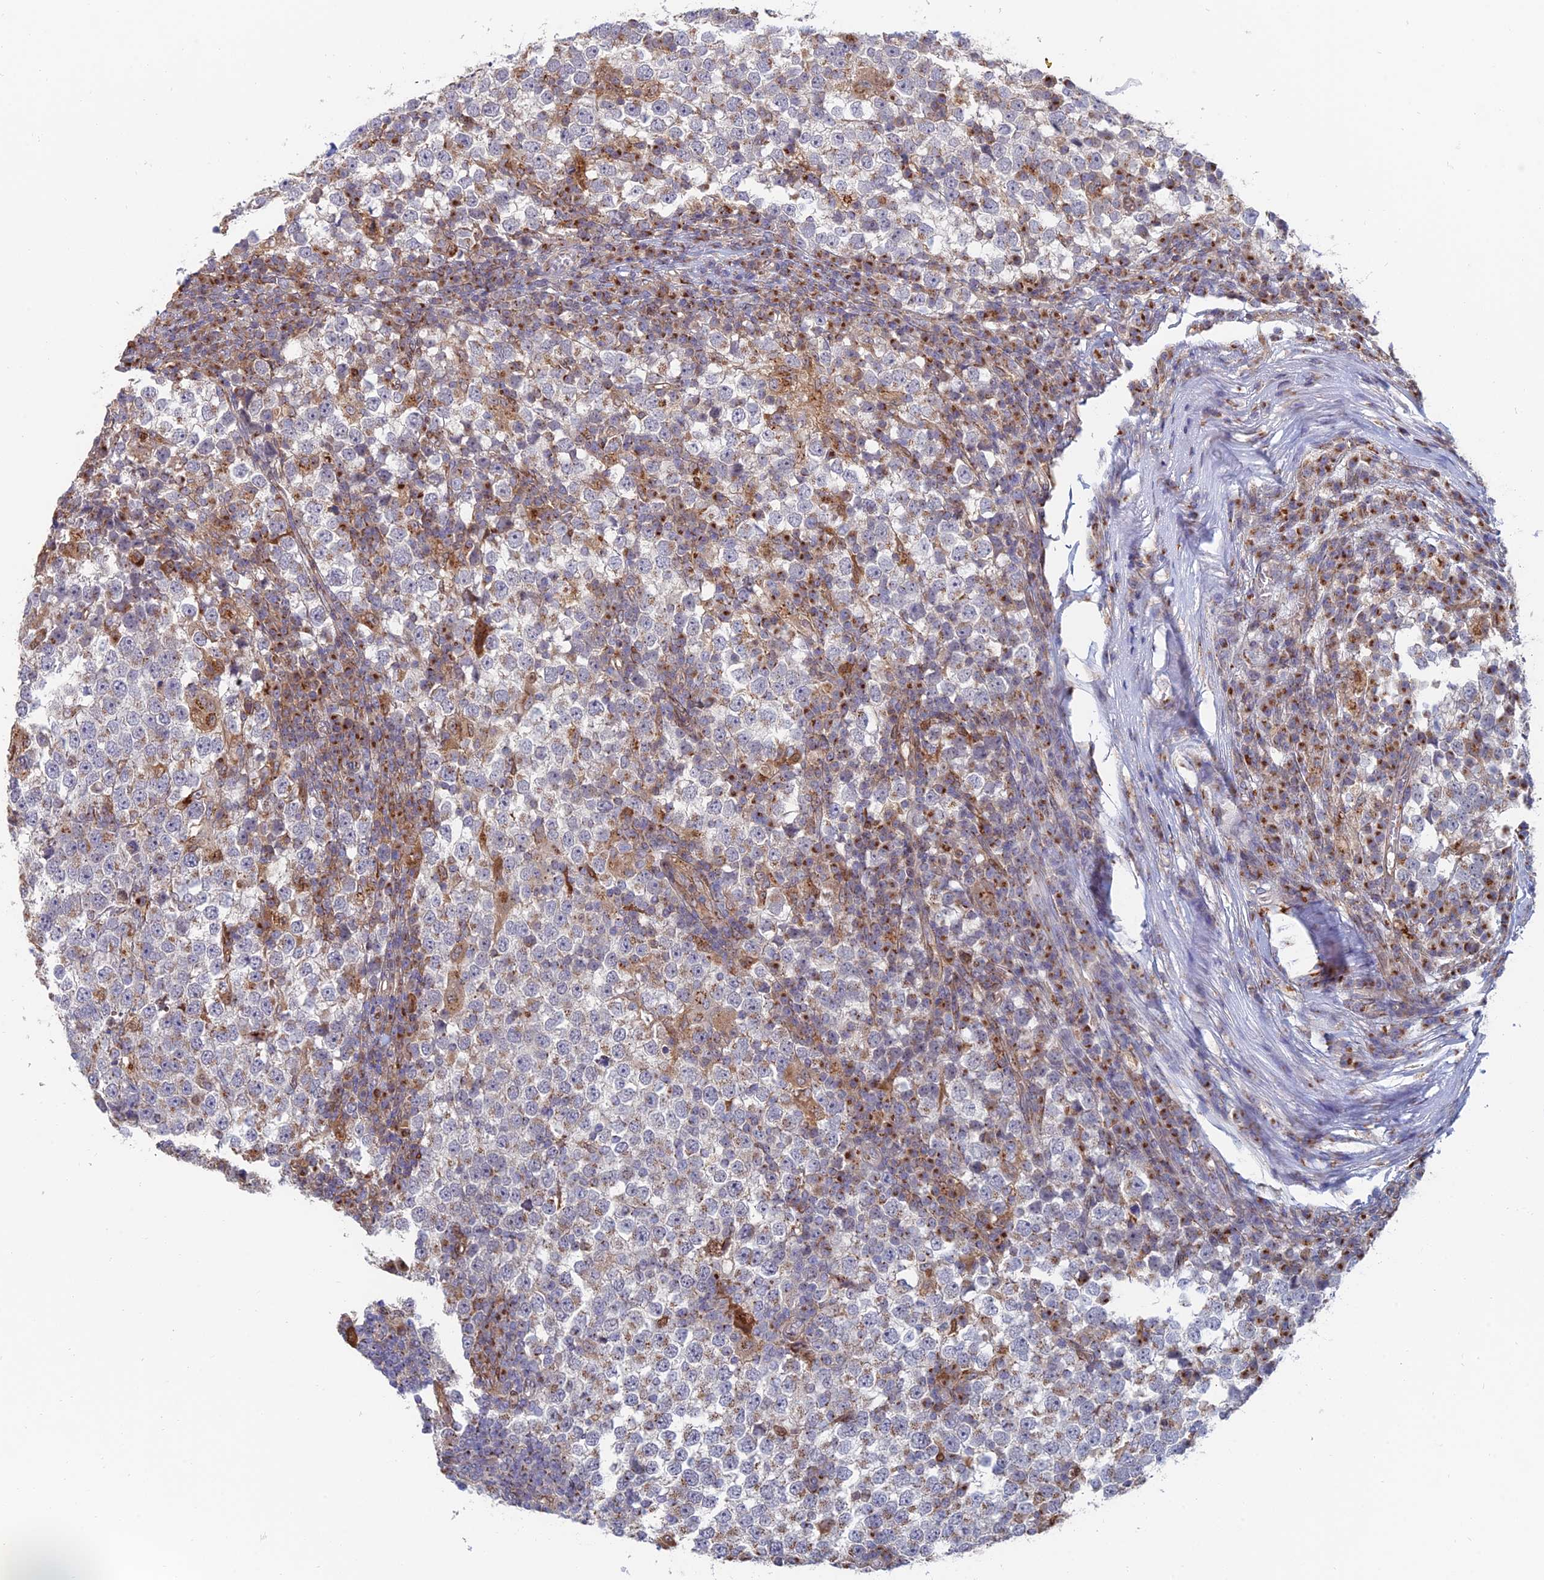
{"staining": {"intensity": "weak", "quantity": "<25%", "location": "cytoplasmic/membranous"}, "tissue": "testis cancer", "cell_type": "Tumor cells", "image_type": "cancer", "snomed": [{"axis": "morphology", "description": "Seminoma, NOS"}, {"axis": "topography", "description": "Testis"}], "caption": "DAB (3,3'-diaminobenzidine) immunohistochemical staining of testis cancer reveals no significant staining in tumor cells.", "gene": "HS2ST1", "patient": {"sex": "male", "age": 65}}